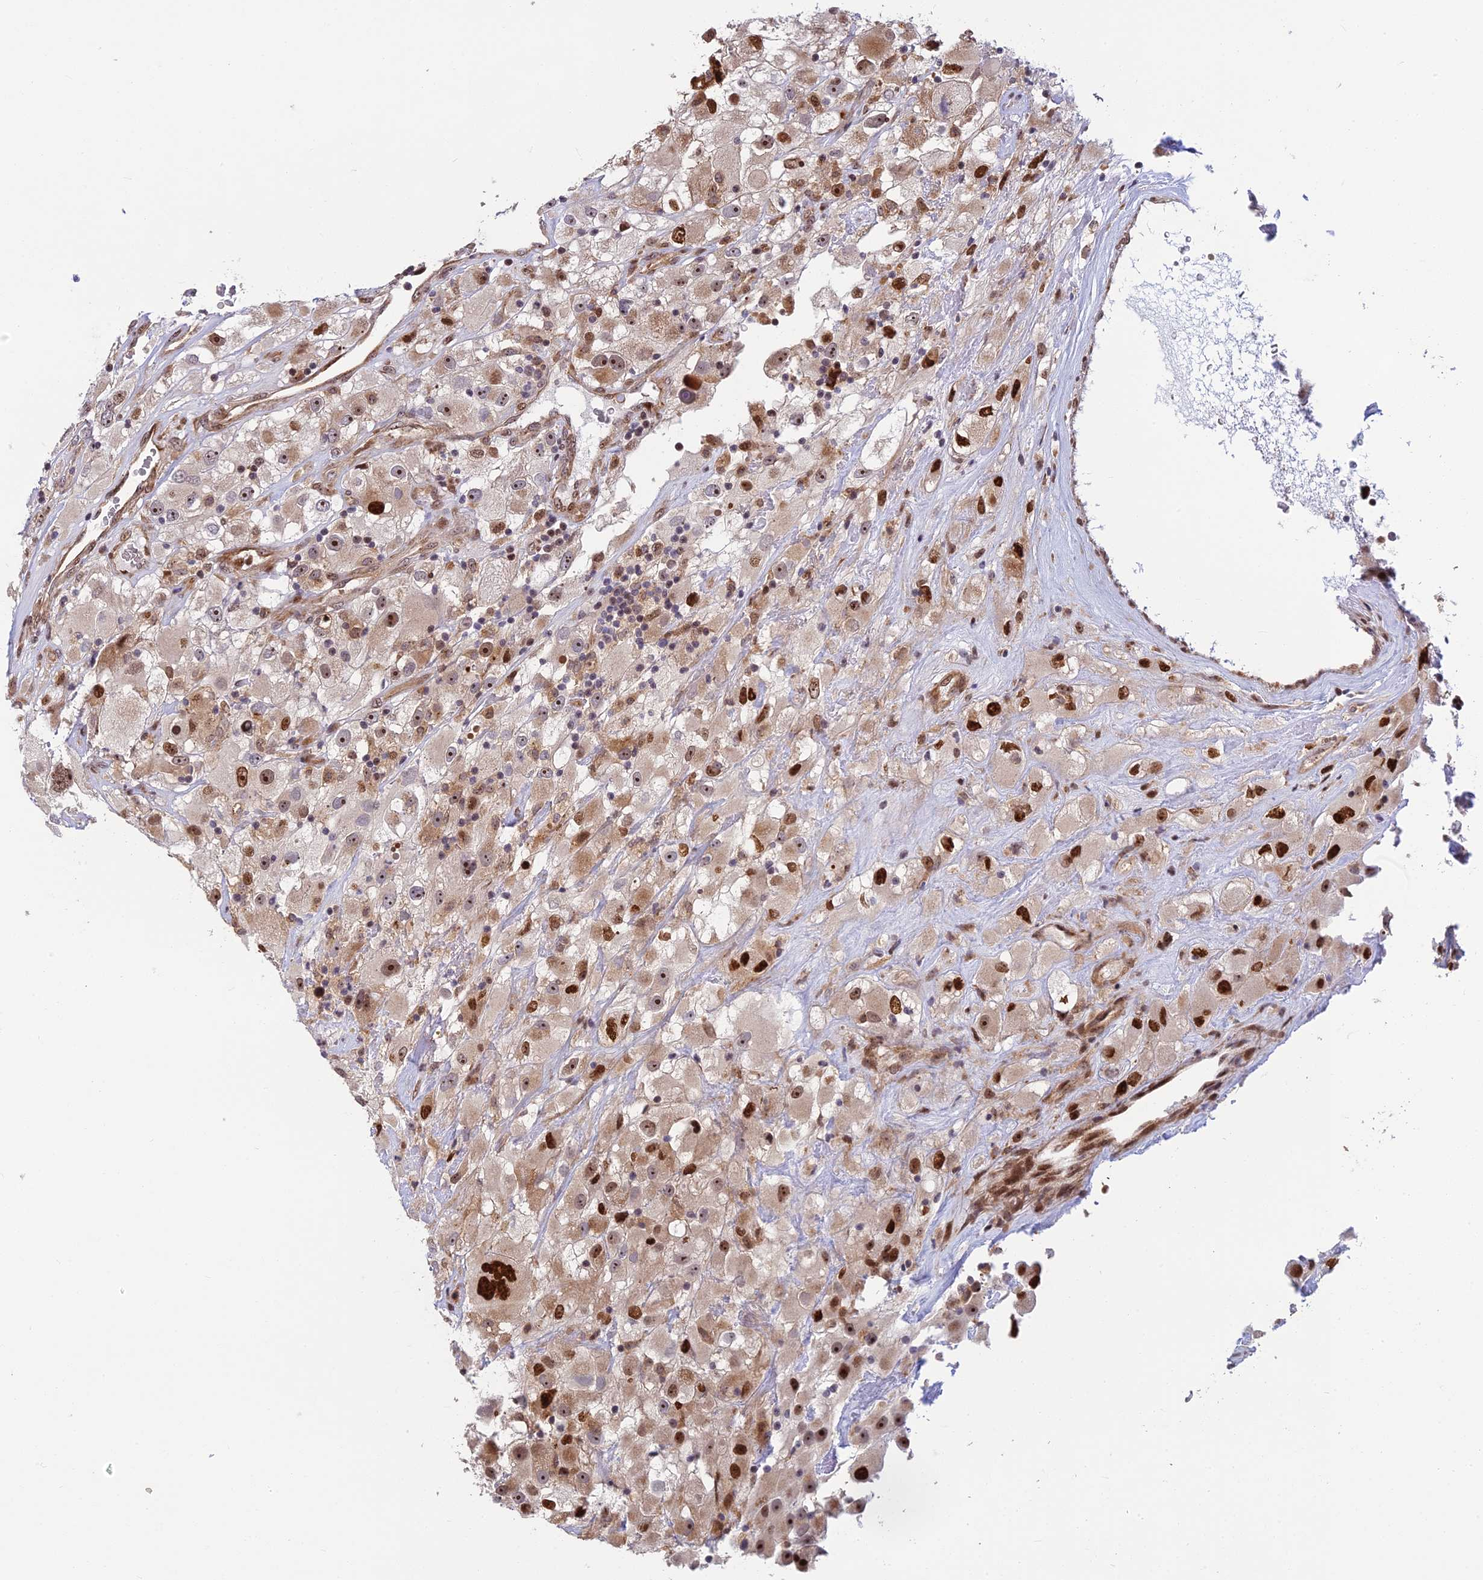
{"staining": {"intensity": "moderate", "quantity": ">75%", "location": "cytoplasmic/membranous,nuclear"}, "tissue": "renal cancer", "cell_type": "Tumor cells", "image_type": "cancer", "snomed": [{"axis": "morphology", "description": "Adenocarcinoma, NOS"}, {"axis": "topography", "description": "Kidney"}], "caption": "Moderate cytoplasmic/membranous and nuclear staining for a protein is appreciated in approximately >75% of tumor cells of renal cancer (adenocarcinoma) using immunohistochemistry.", "gene": "UFSP2", "patient": {"sex": "female", "age": 52}}